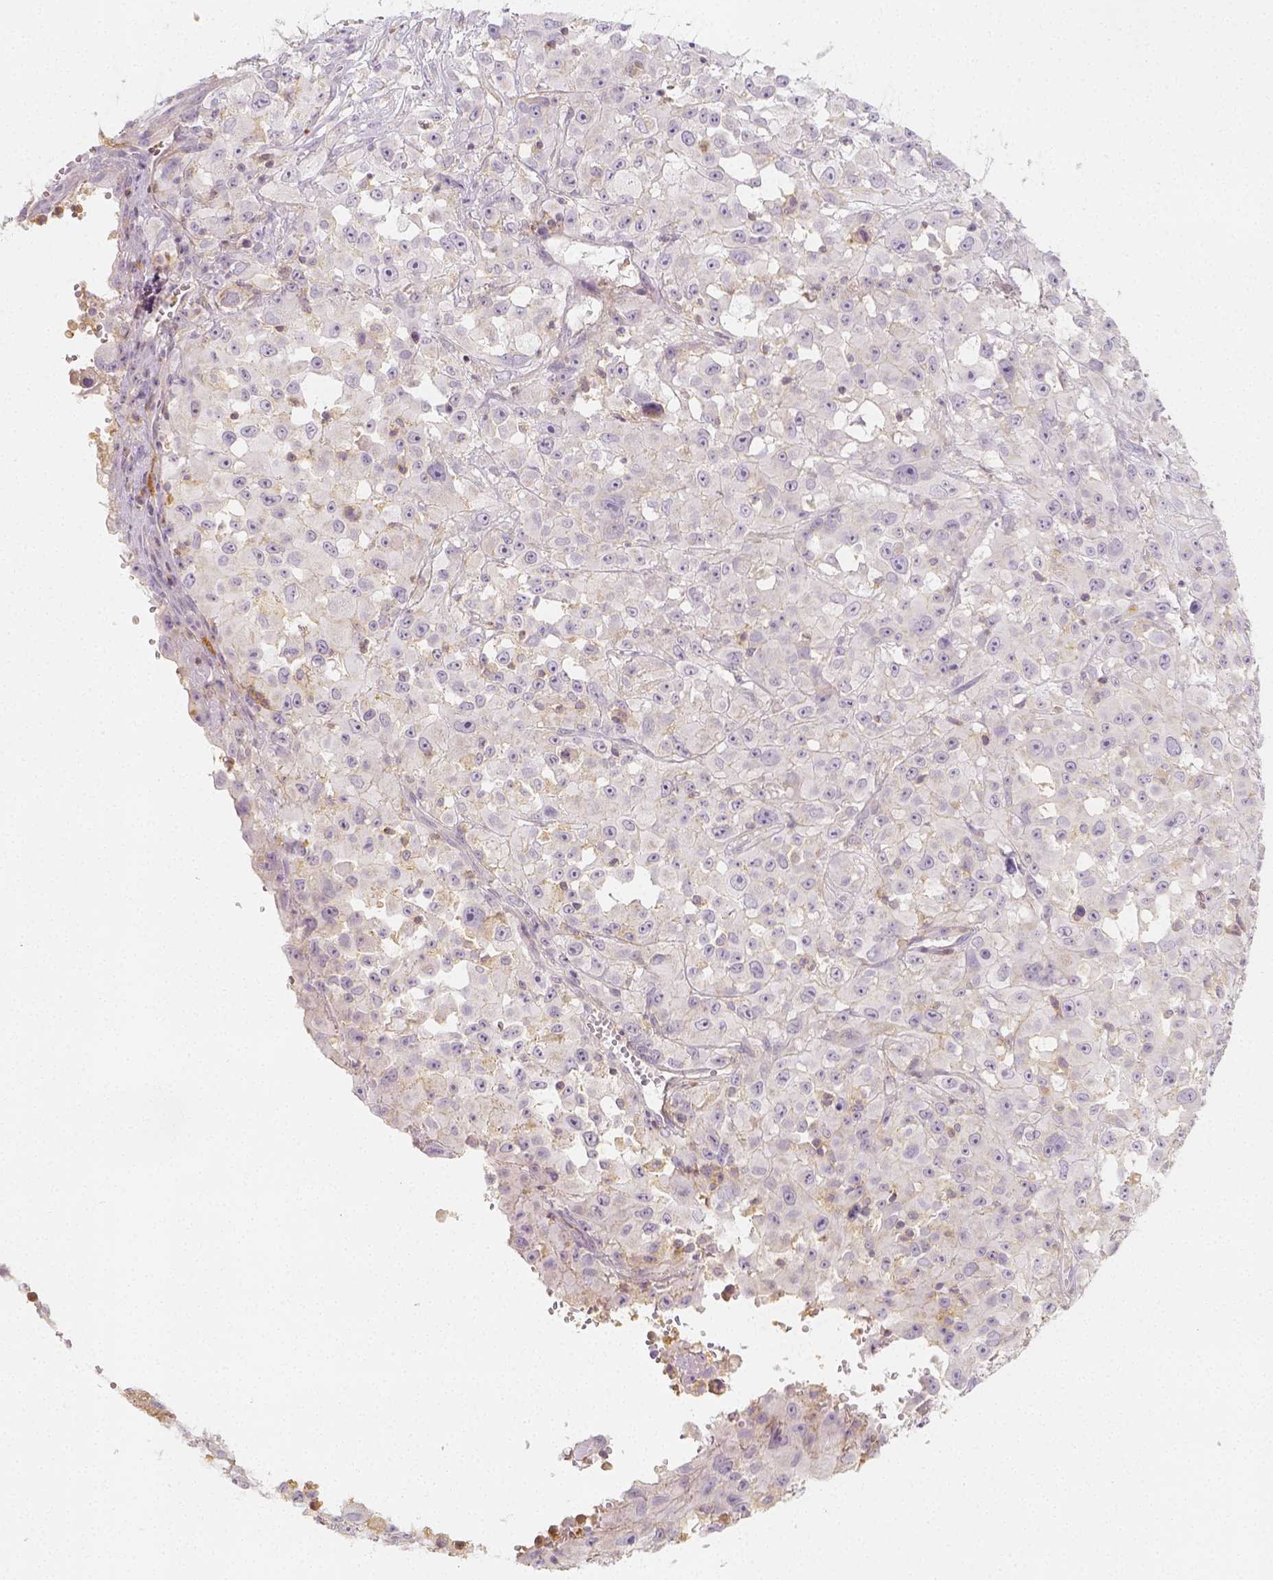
{"staining": {"intensity": "negative", "quantity": "none", "location": "none"}, "tissue": "melanoma", "cell_type": "Tumor cells", "image_type": "cancer", "snomed": [{"axis": "morphology", "description": "Malignant melanoma, Metastatic site"}, {"axis": "topography", "description": "Soft tissue"}], "caption": "This is an immunohistochemistry (IHC) photomicrograph of malignant melanoma (metastatic site). There is no expression in tumor cells.", "gene": "PTPRJ", "patient": {"sex": "male", "age": 50}}